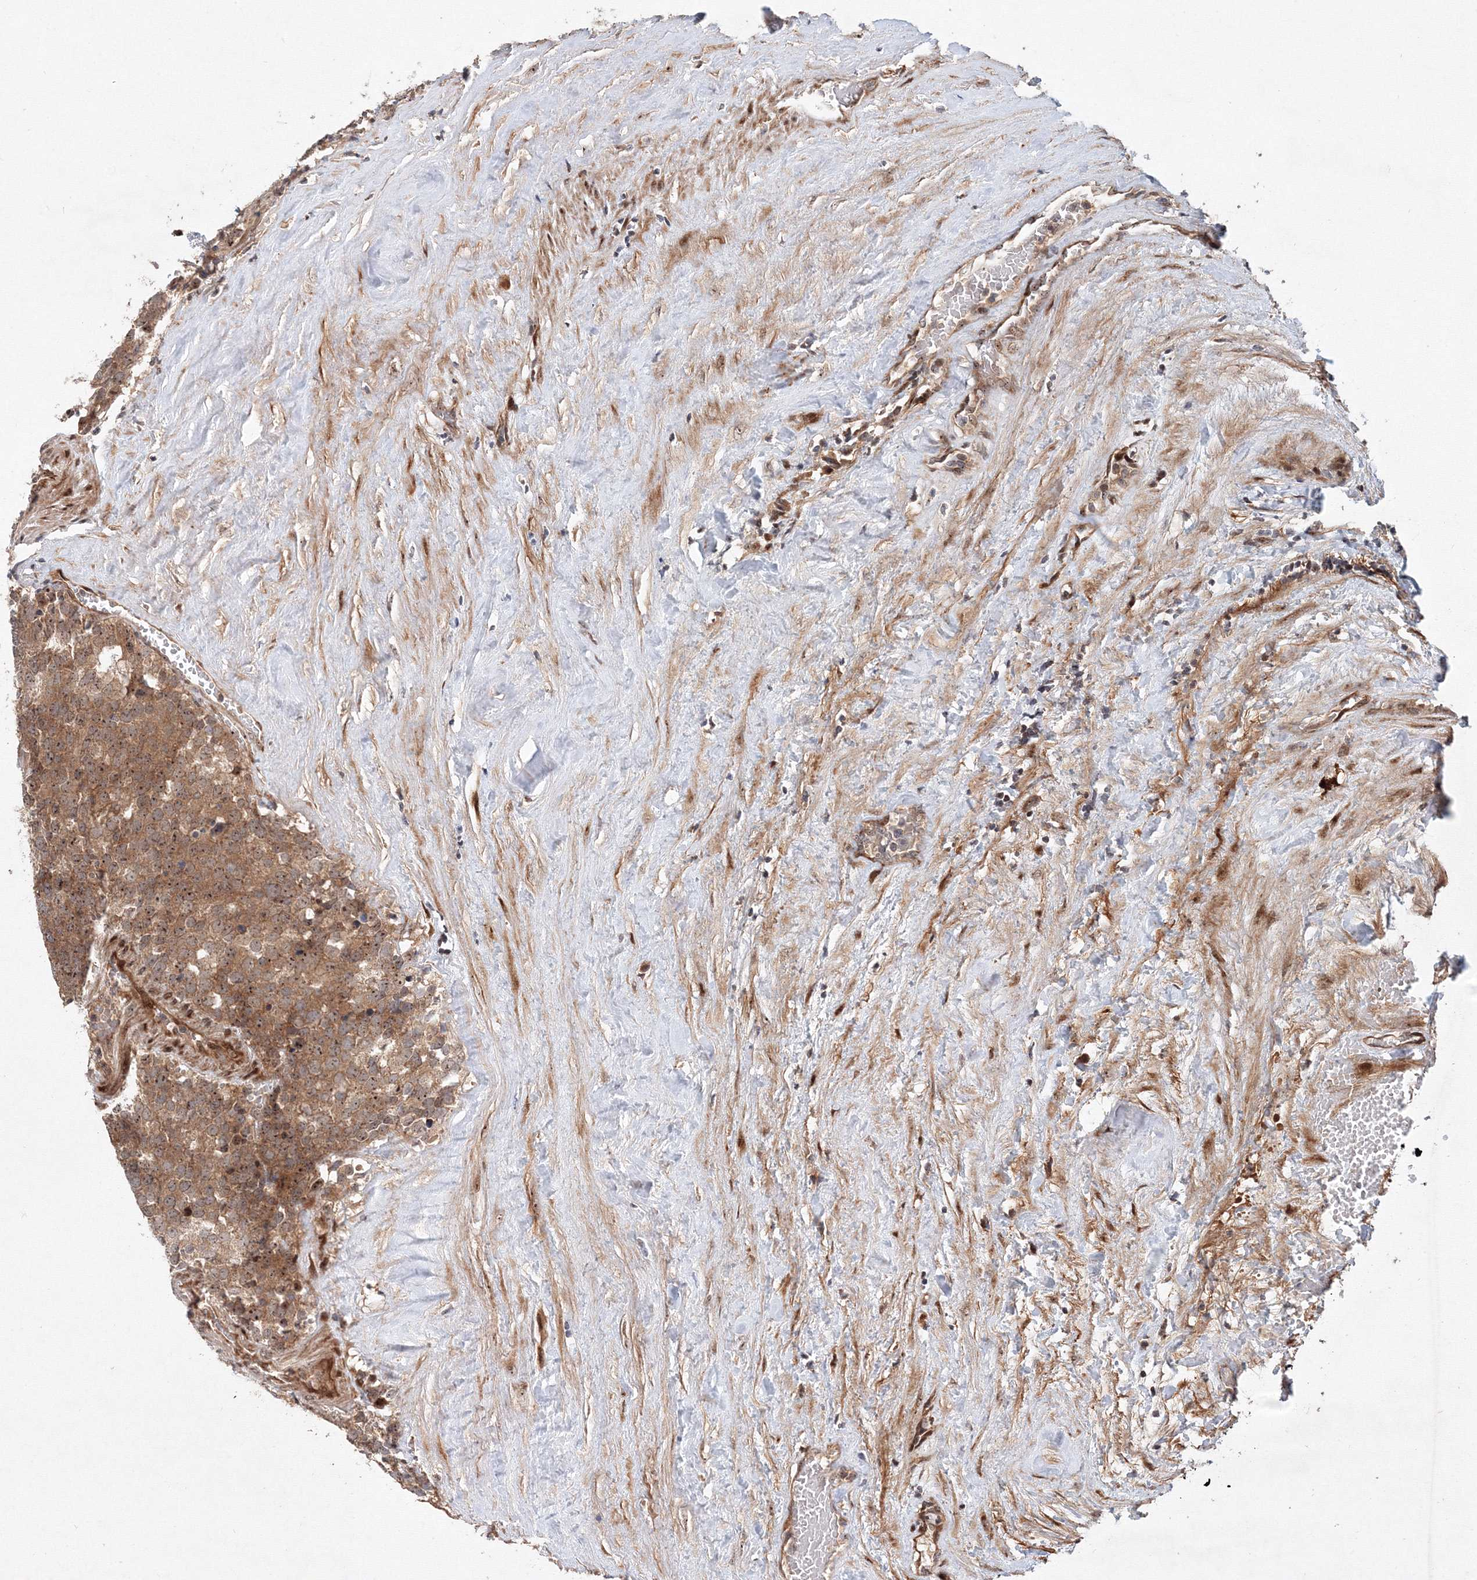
{"staining": {"intensity": "moderate", "quantity": ">75%", "location": "cytoplasmic/membranous,nuclear"}, "tissue": "testis cancer", "cell_type": "Tumor cells", "image_type": "cancer", "snomed": [{"axis": "morphology", "description": "Seminoma, NOS"}, {"axis": "topography", "description": "Testis"}], "caption": "DAB immunohistochemical staining of human testis cancer (seminoma) reveals moderate cytoplasmic/membranous and nuclear protein positivity in approximately >75% of tumor cells.", "gene": "ANKAR", "patient": {"sex": "male", "age": 71}}